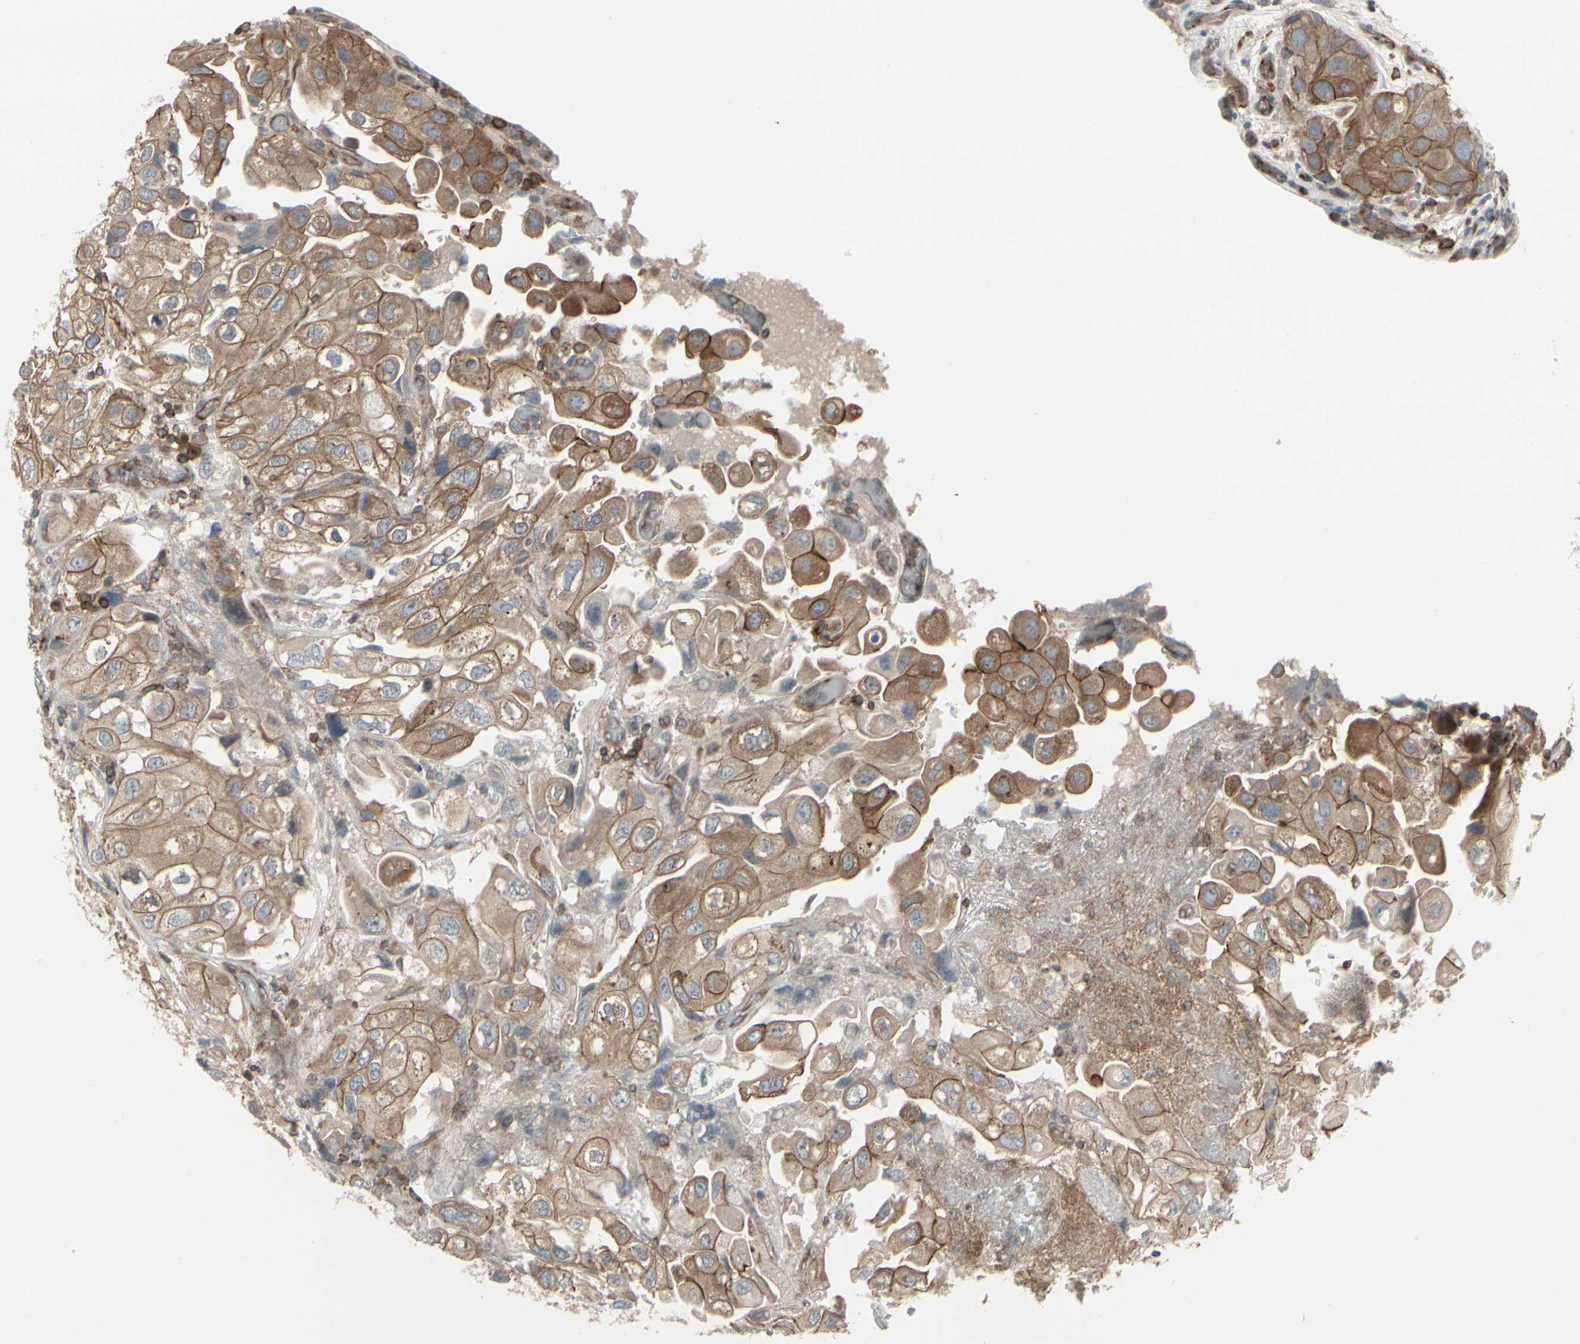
{"staining": {"intensity": "strong", "quantity": ">75%", "location": "cytoplasmic/membranous"}, "tissue": "urothelial cancer", "cell_type": "Tumor cells", "image_type": "cancer", "snomed": [{"axis": "morphology", "description": "Urothelial carcinoma, High grade"}, {"axis": "topography", "description": "Urinary bladder"}], "caption": "Tumor cells show strong cytoplasmic/membranous positivity in about >75% of cells in urothelial cancer.", "gene": "EPS15", "patient": {"sex": "female", "age": 64}}